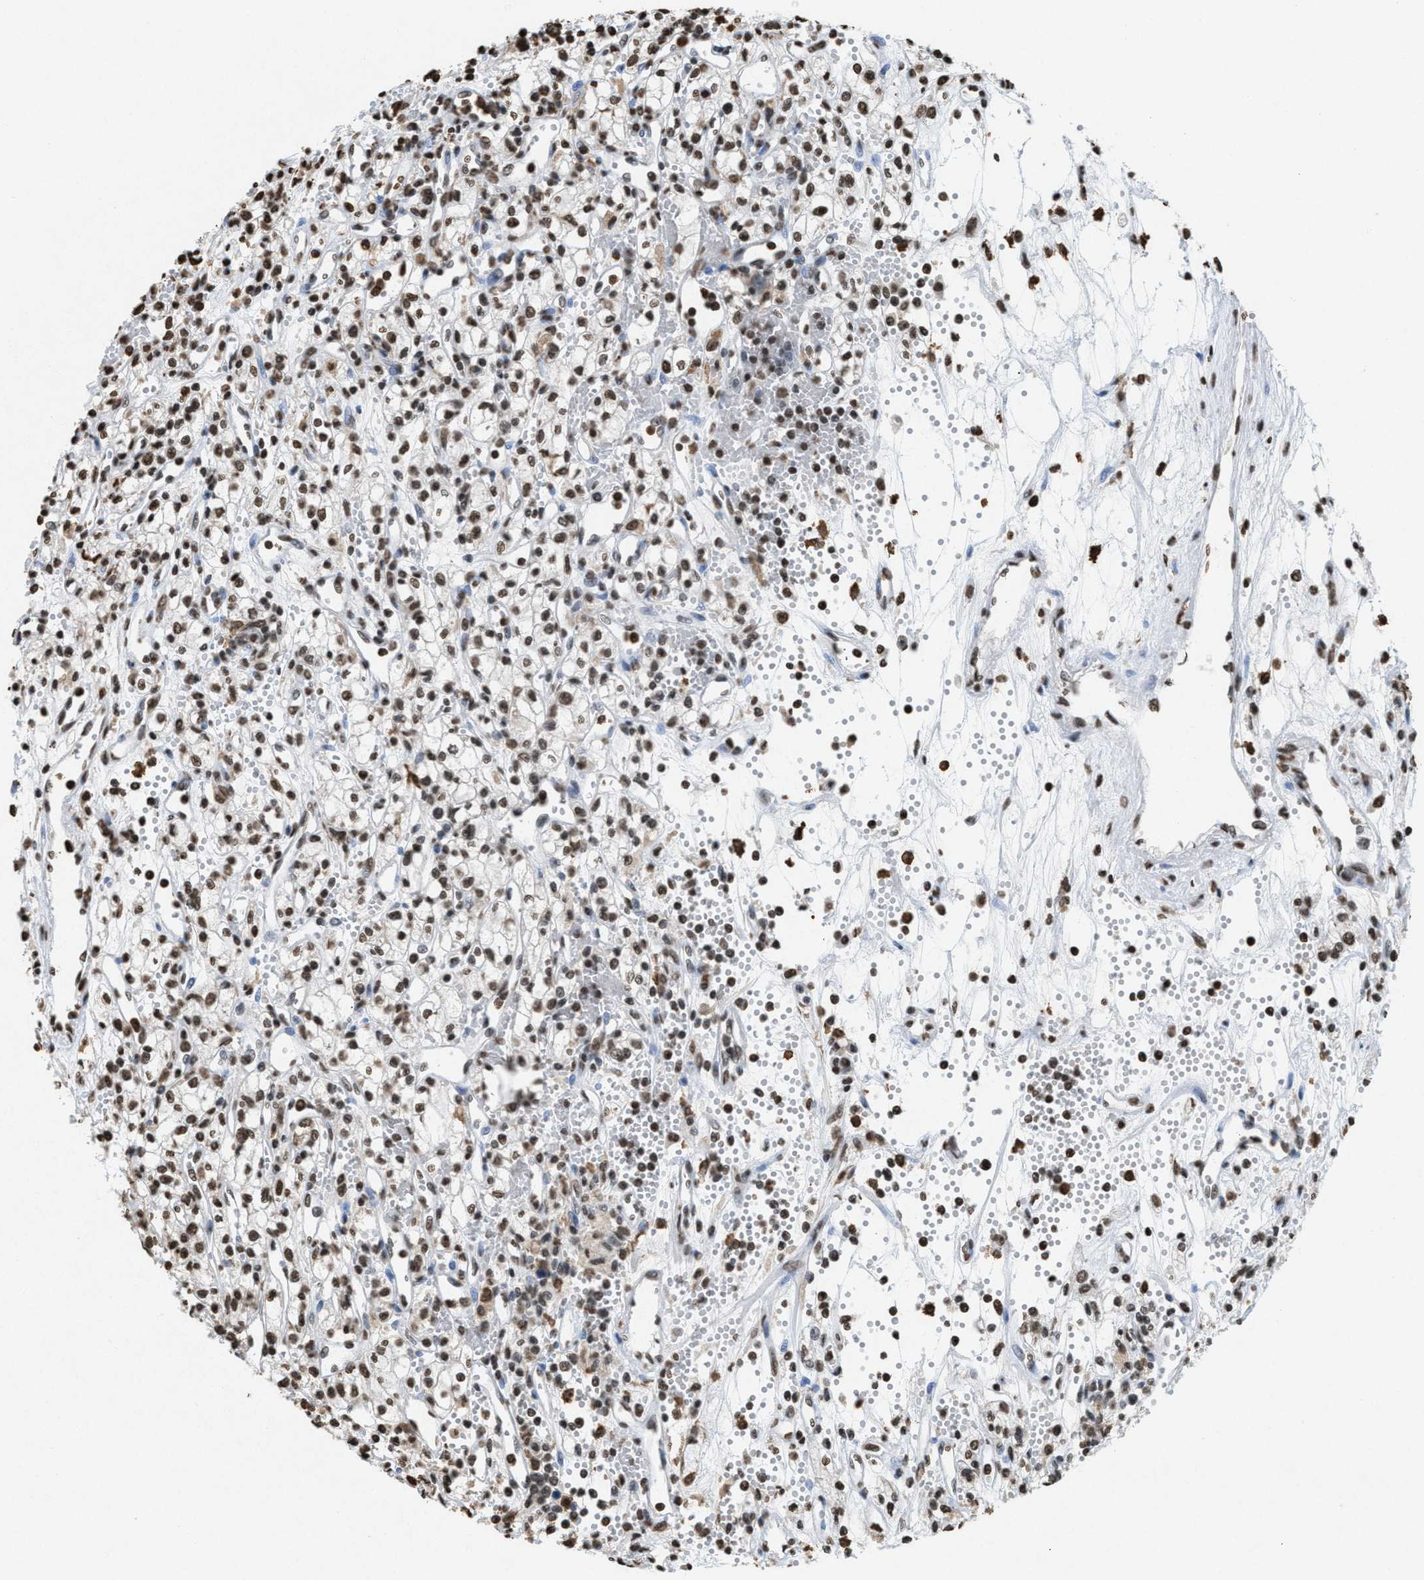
{"staining": {"intensity": "moderate", "quantity": ">75%", "location": "nuclear"}, "tissue": "renal cancer", "cell_type": "Tumor cells", "image_type": "cancer", "snomed": [{"axis": "morphology", "description": "Adenocarcinoma, NOS"}, {"axis": "topography", "description": "Kidney"}], "caption": "Adenocarcinoma (renal) stained for a protein (brown) demonstrates moderate nuclear positive expression in about >75% of tumor cells.", "gene": "NUP88", "patient": {"sex": "male", "age": 59}}